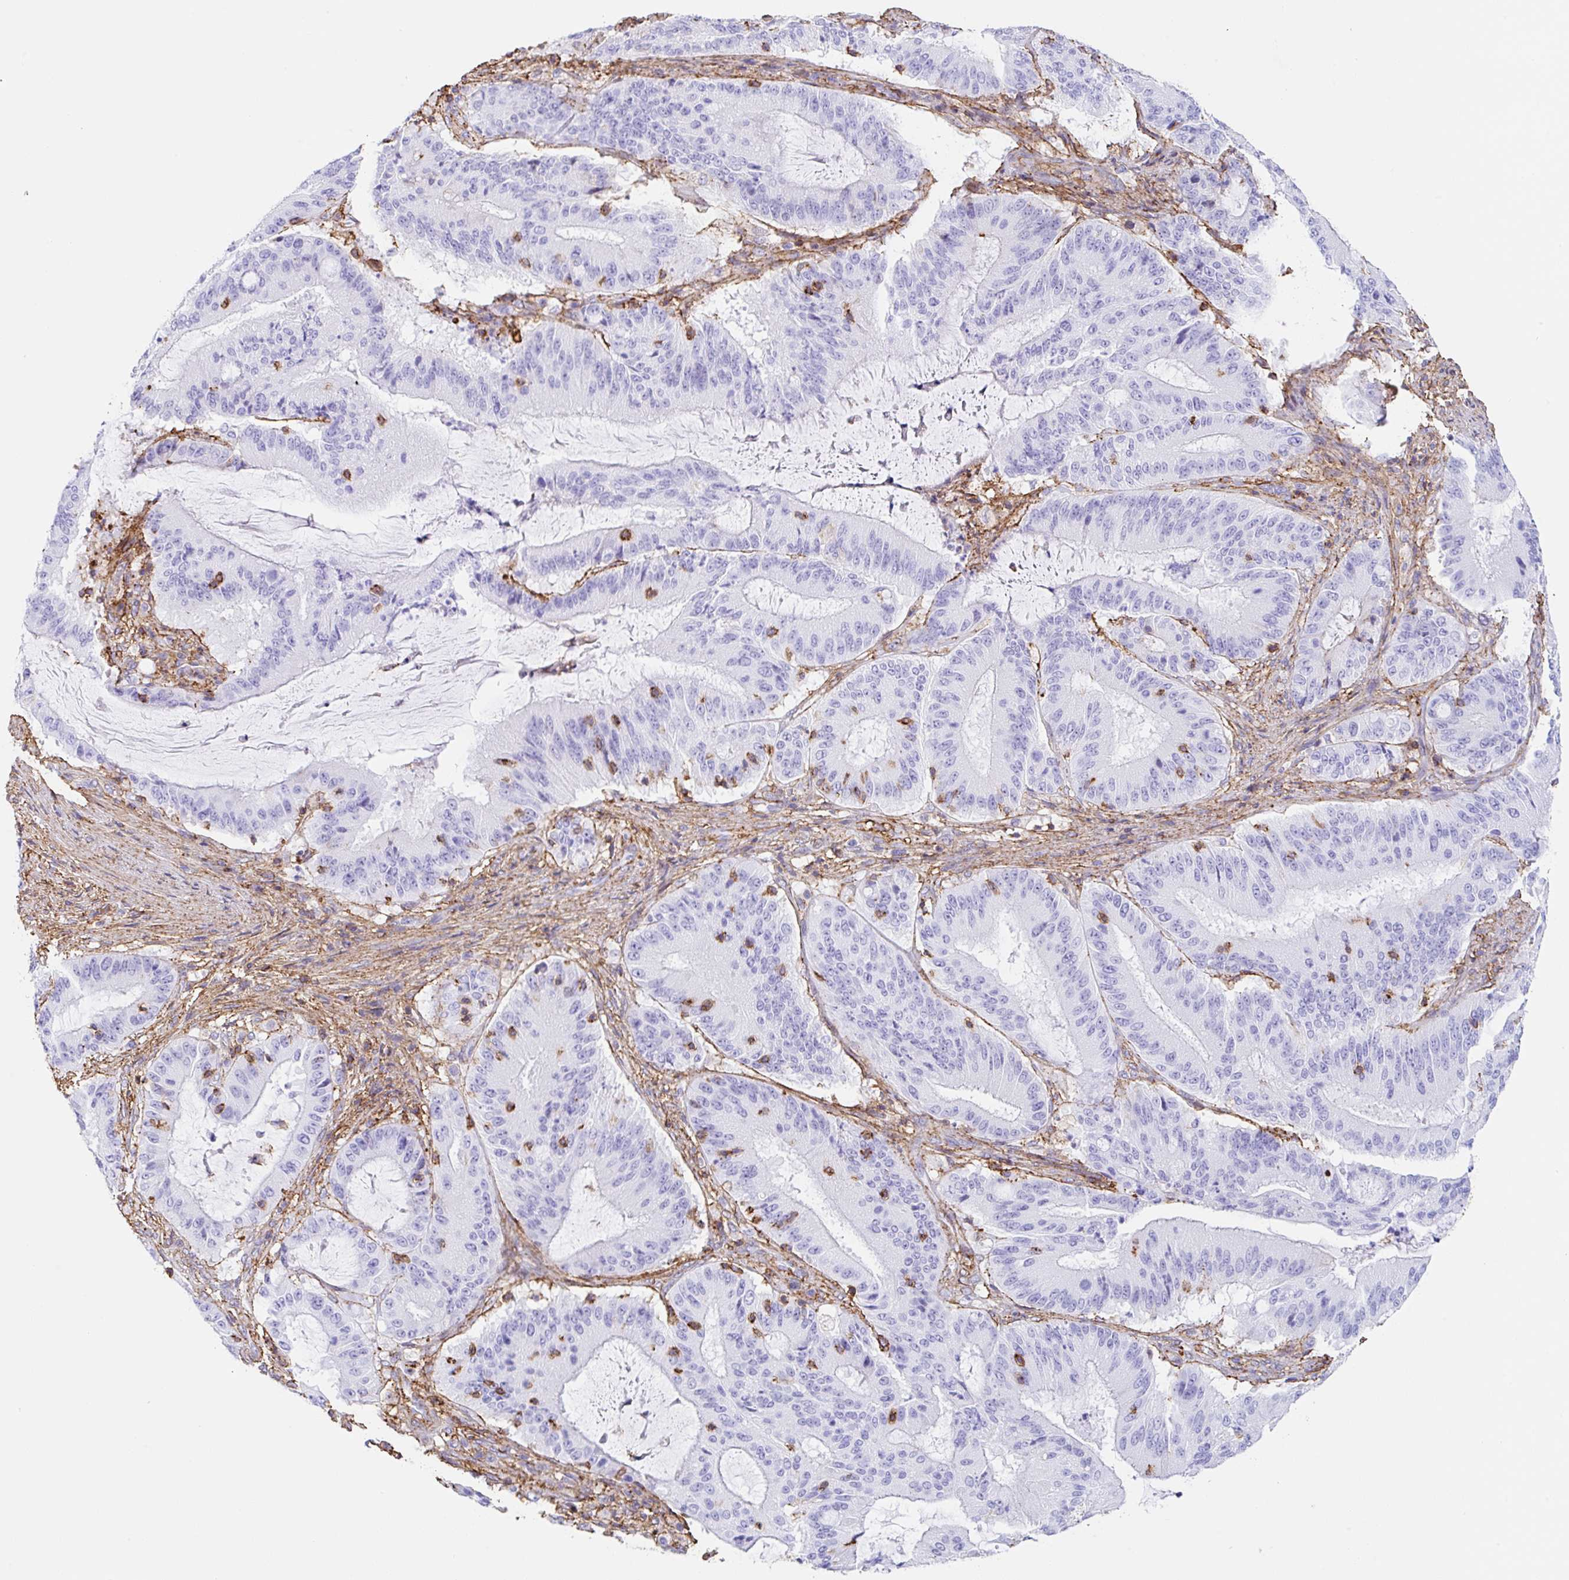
{"staining": {"intensity": "negative", "quantity": "none", "location": "none"}, "tissue": "liver cancer", "cell_type": "Tumor cells", "image_type": "cancer", "snomed": [{"axis": "morphology", "description": "Normal tissue, NOS"}, {"axis": "morphology", "description": "Cholangiocarcinoma"}, {"axis": "topography", "description": "Liver"}, {"axis": "topography", "description": "Peripheral nerve tissue"}], "caption": "The immunohistochemistry image has no significant positivity in tumor cells of liver cholangiocarcinoma tissue. The staining was performed using DAB to visualize the protein expression in brown, while the nuclei were stained in blue with hematoxylin (Magnification: 20x).", "gene": "MTTP", "patient": {"sex": "female", "age": 73}}